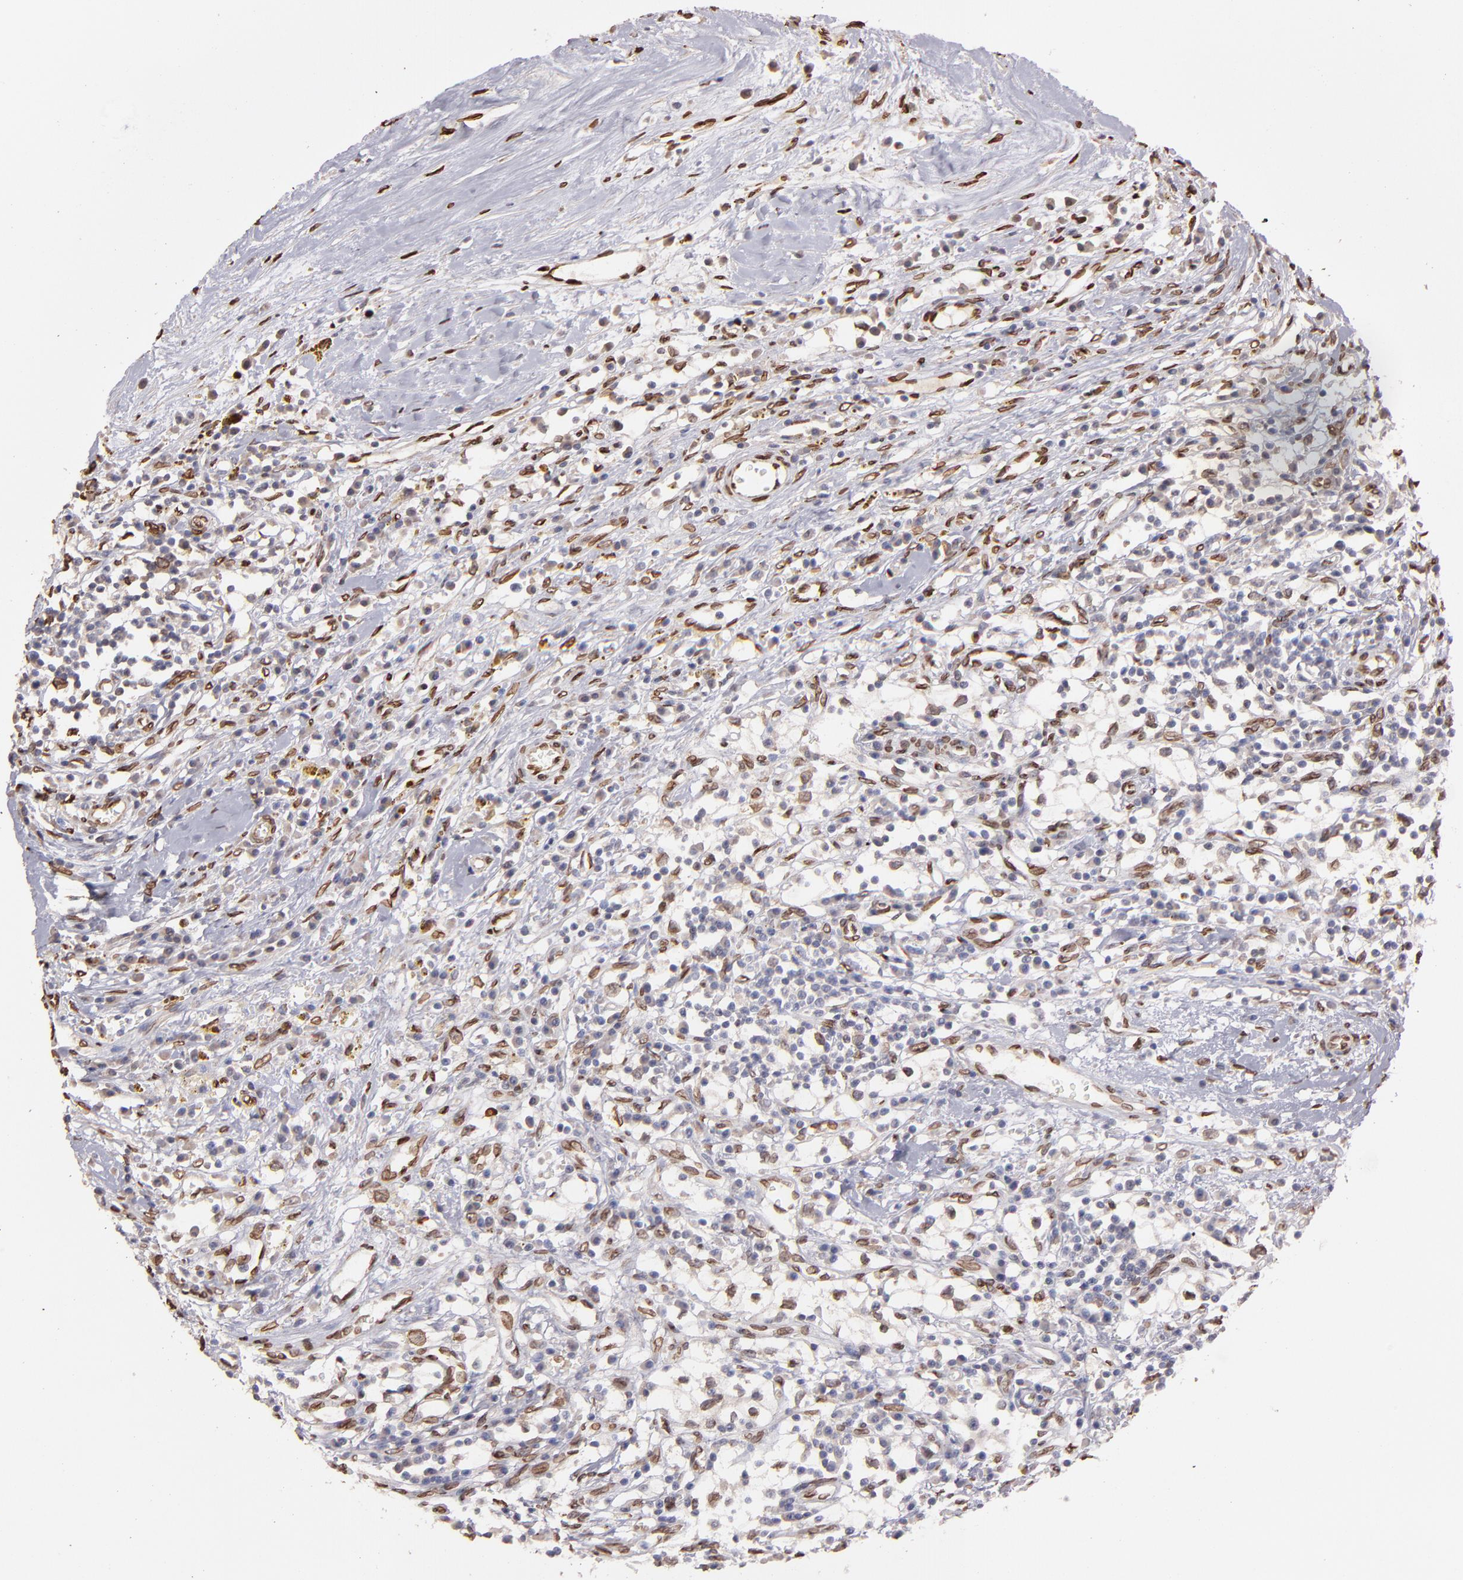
{"staining": {"intensity": "weak", "quantity": ">75%", "location": "cytoplasmic/membranous,nuclear"}, "tissue": "renal cancer", "cell_type": "Tumor cells", "image_type": "cancer", "snomed": [{"axis": "morphology", "description": "Adenocarcinoma, NOS"}, {"axis": "topography", "description": "Kidney"}], "caption": "An immunohistochemistry (IHC) histopathology image of tumor tissue is shown. Protein staining in brown shows weak cytoplasmic/membranous and nuclear positivity in adenocarcinoma (renal) within tumor cells.", "gene": "PUM3", "patient": {"sex": "male", "age": 82}}